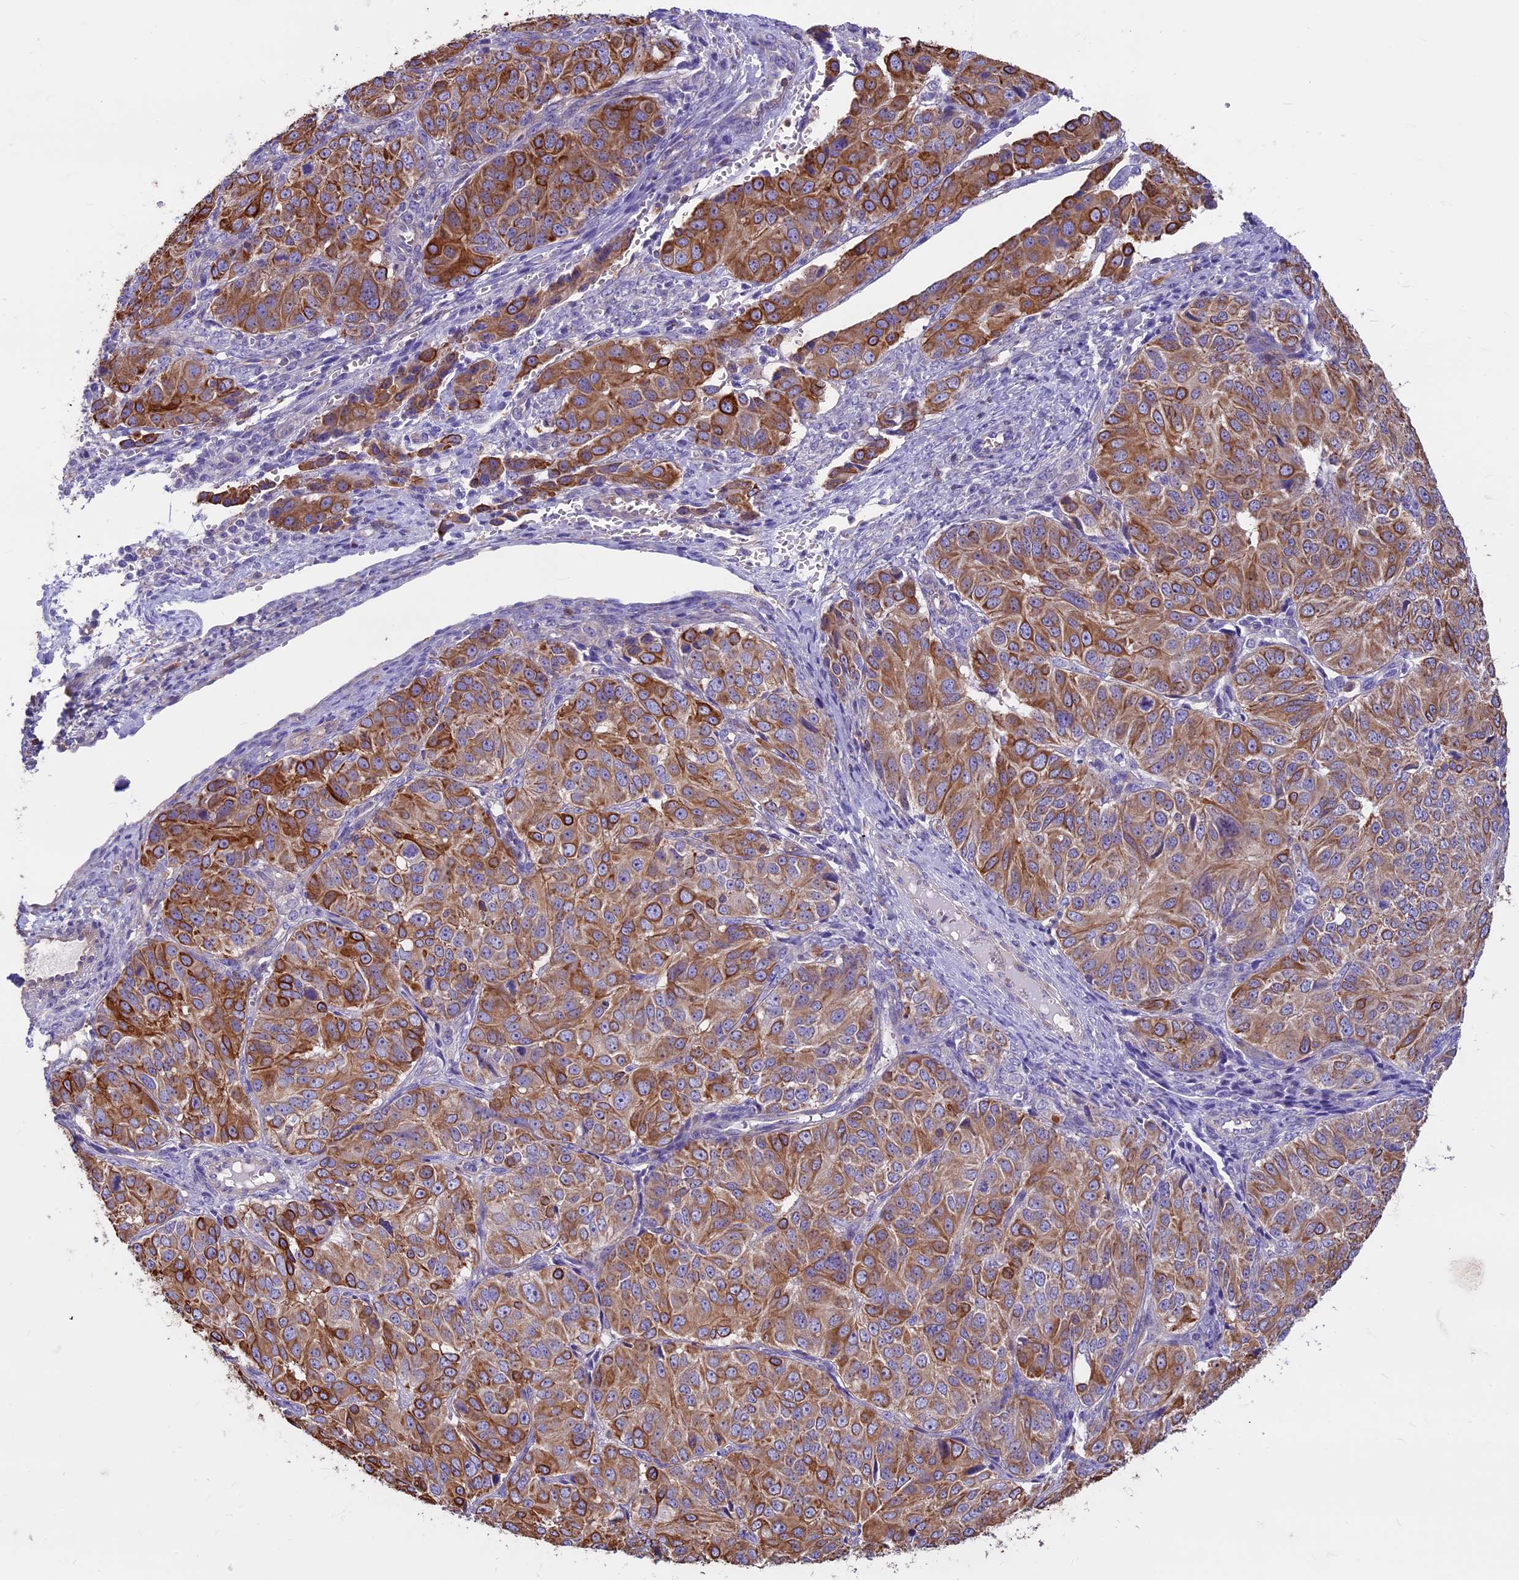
{"staining": {"intensity": "moderate", "quantity": ">75%", "location": "cytoplasmic/membranous"}, "tissue": "ovarian cancer", "cell_type": "Tumor cells", "image_type": "cancer", "snomed": [{"axis": "morphology", "description": "Carcinoma, endometroid"}, {"axis": "topography", "description": "Ovary"}], "caption": "Moderate cytoplasmic/membranous positivity for a protein is appreciated in approximately >75% of tumor cells of ovarian cancer (endometroid carcinoma) using immunohistochemistry (IHC).", "gene": "CDAN1", "patient": {"sex": "female", "age": 51}}